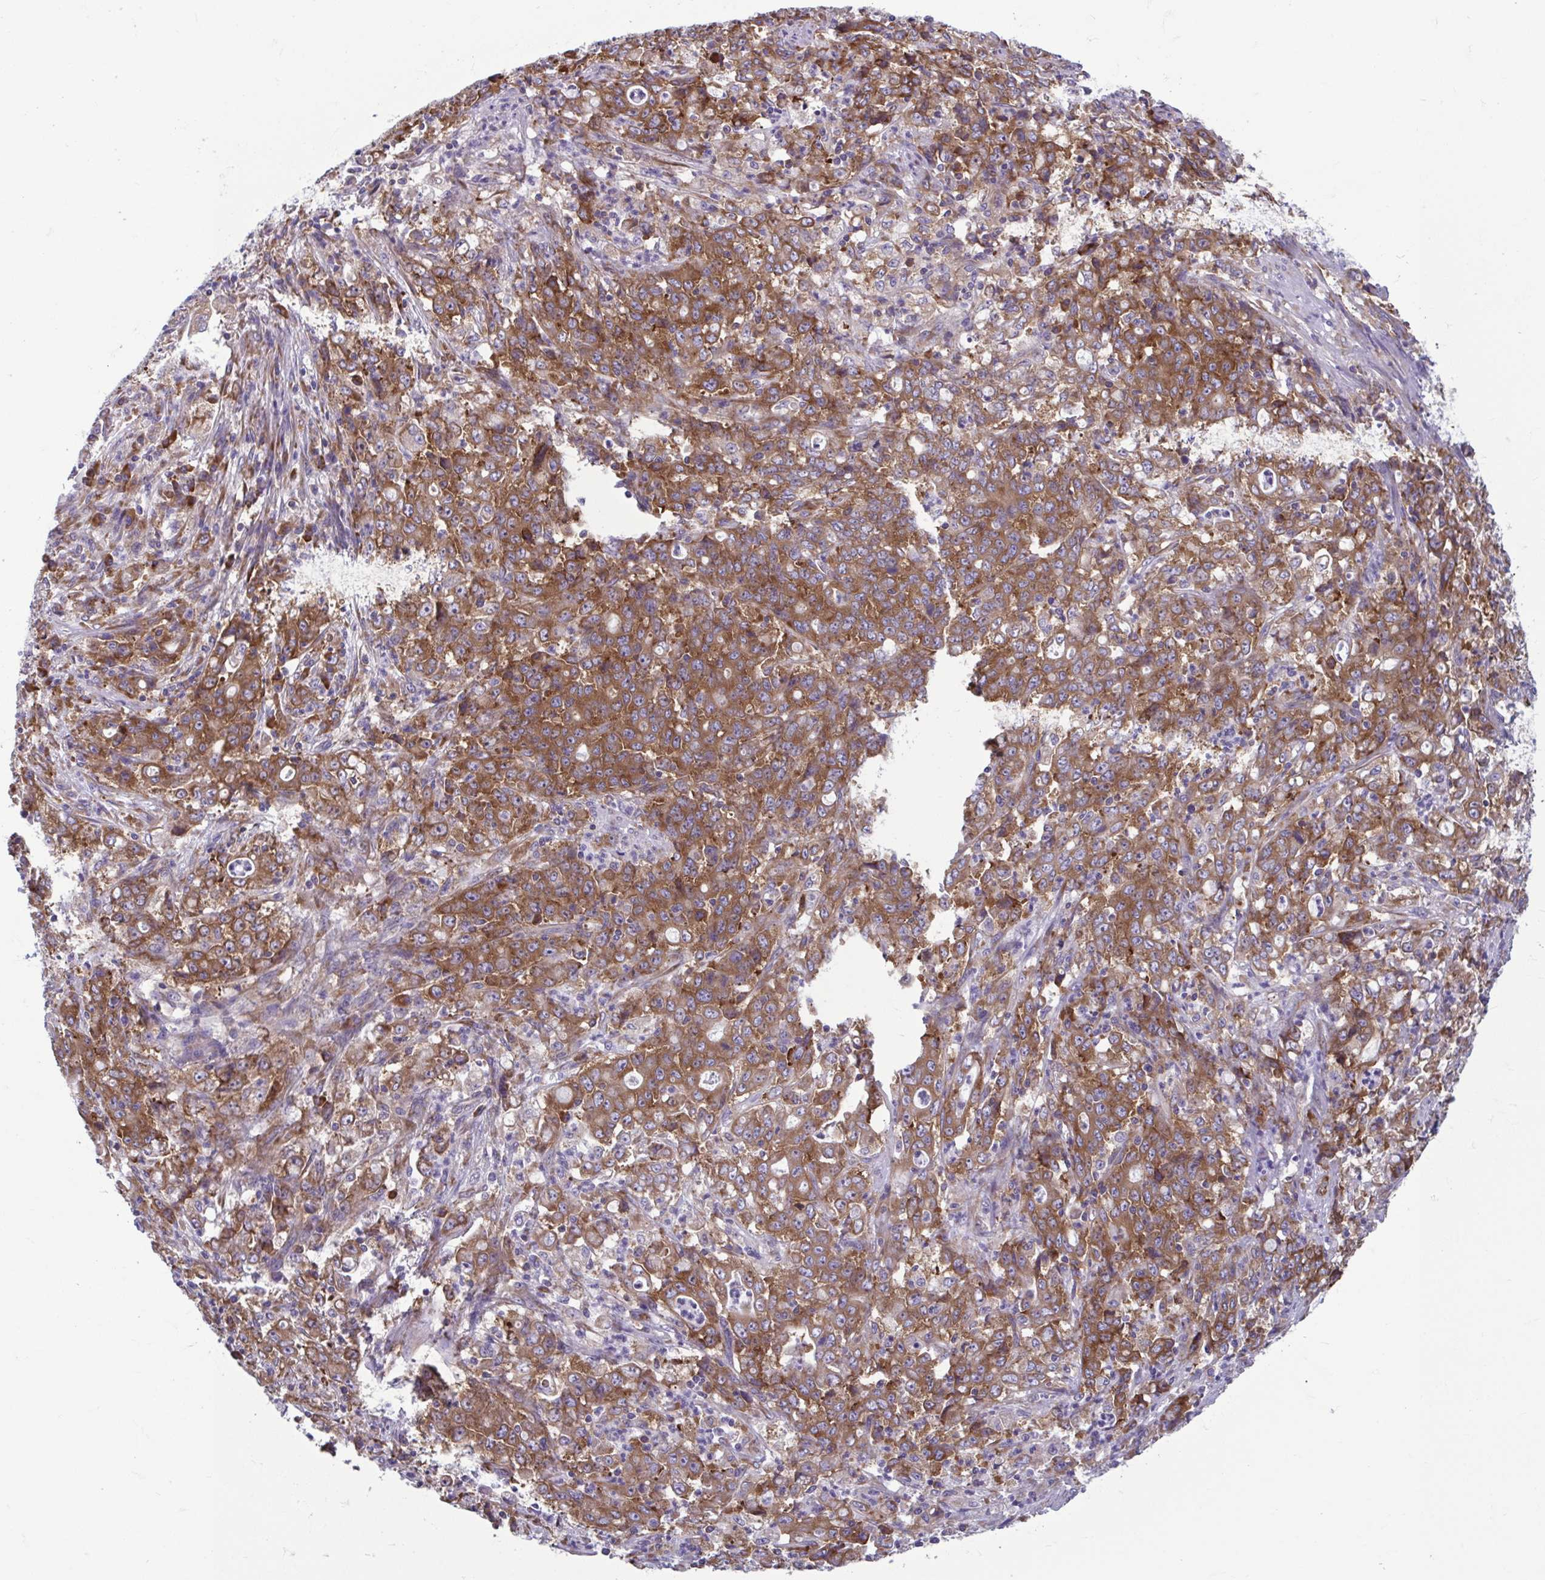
{"staining": {"intensity": "moderate", "quantity": ">75%", "location": "cytoplasmic/membranous"}, "tissue": "stomach cancer", "cell_type": "Tumor cells", "image_type": "cancer", "snomed": [{"axis": "morphology", "description": "Adenocarcinoma, NOS"}, {"axis": "topography", "description": "Stomach, lower"}], "caption": "Protein staining shows moderate cytoplasmic/membranous staining in about >75% of tumor cells in adenocarcinoma (stomach). (brown staining indicates protein expression, while blue staining denotes nuclei).", "gene": "RPS16", "patient": {"sex": "female", "age": 71}}